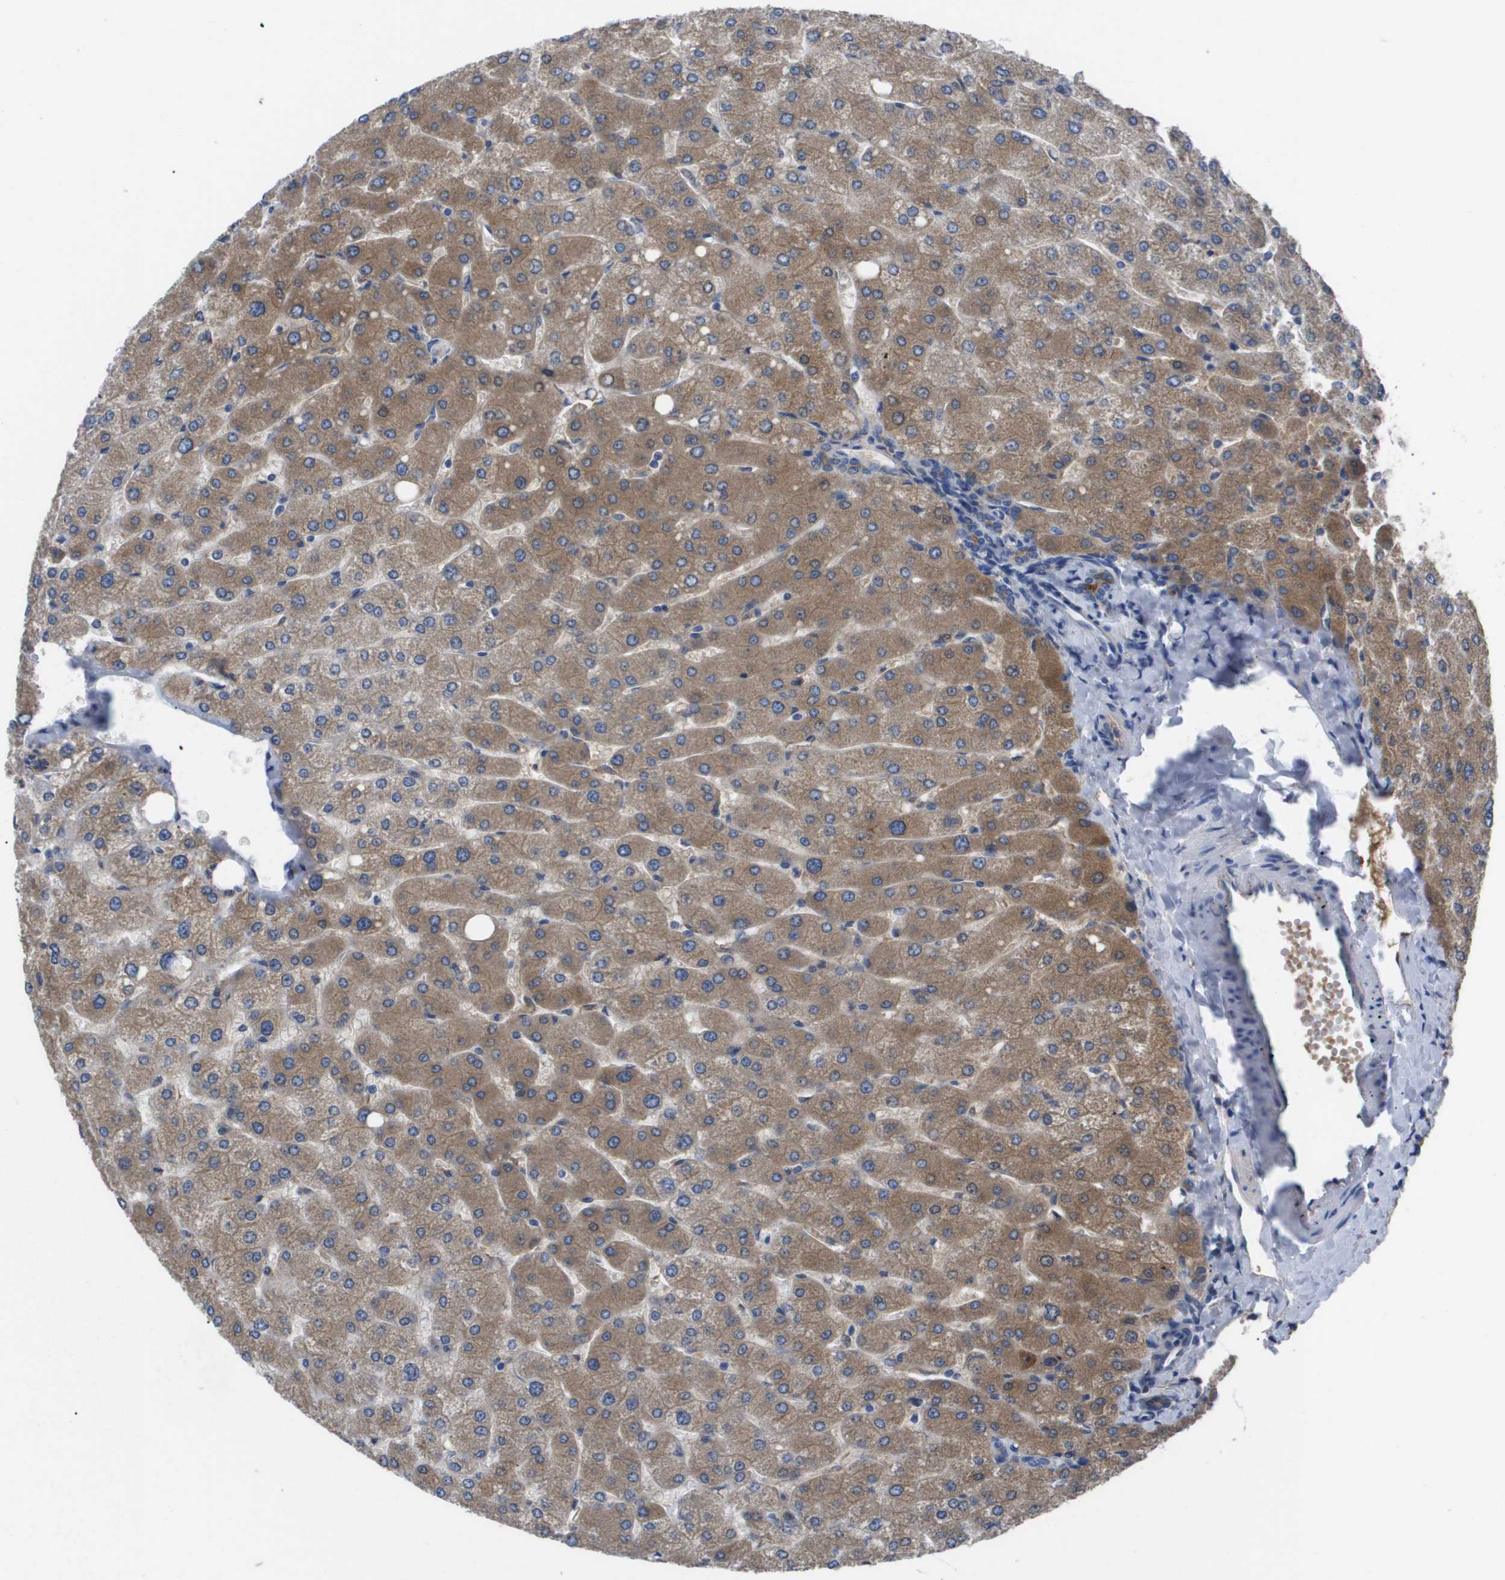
{"staining": {"intensity": "moderate", "quantity": "25%-75%", "location": "cytoplasmic/membranous"}, "tissue": "liver", "cell_type": "Cholangiocytes", "image_type": "normal", "snomed": [{"axis": "morphology", "description": "Normal tissue, NOS"}, {"axis": "topography", "description": "Liver"}], "caption": "Cholangiocytes display moderate cytoplasmic/membranous staining in about 25%-75% of cells in normal liver.", "gene": "SERPINA6", "patient": {"sex": "male", "age": 55}}